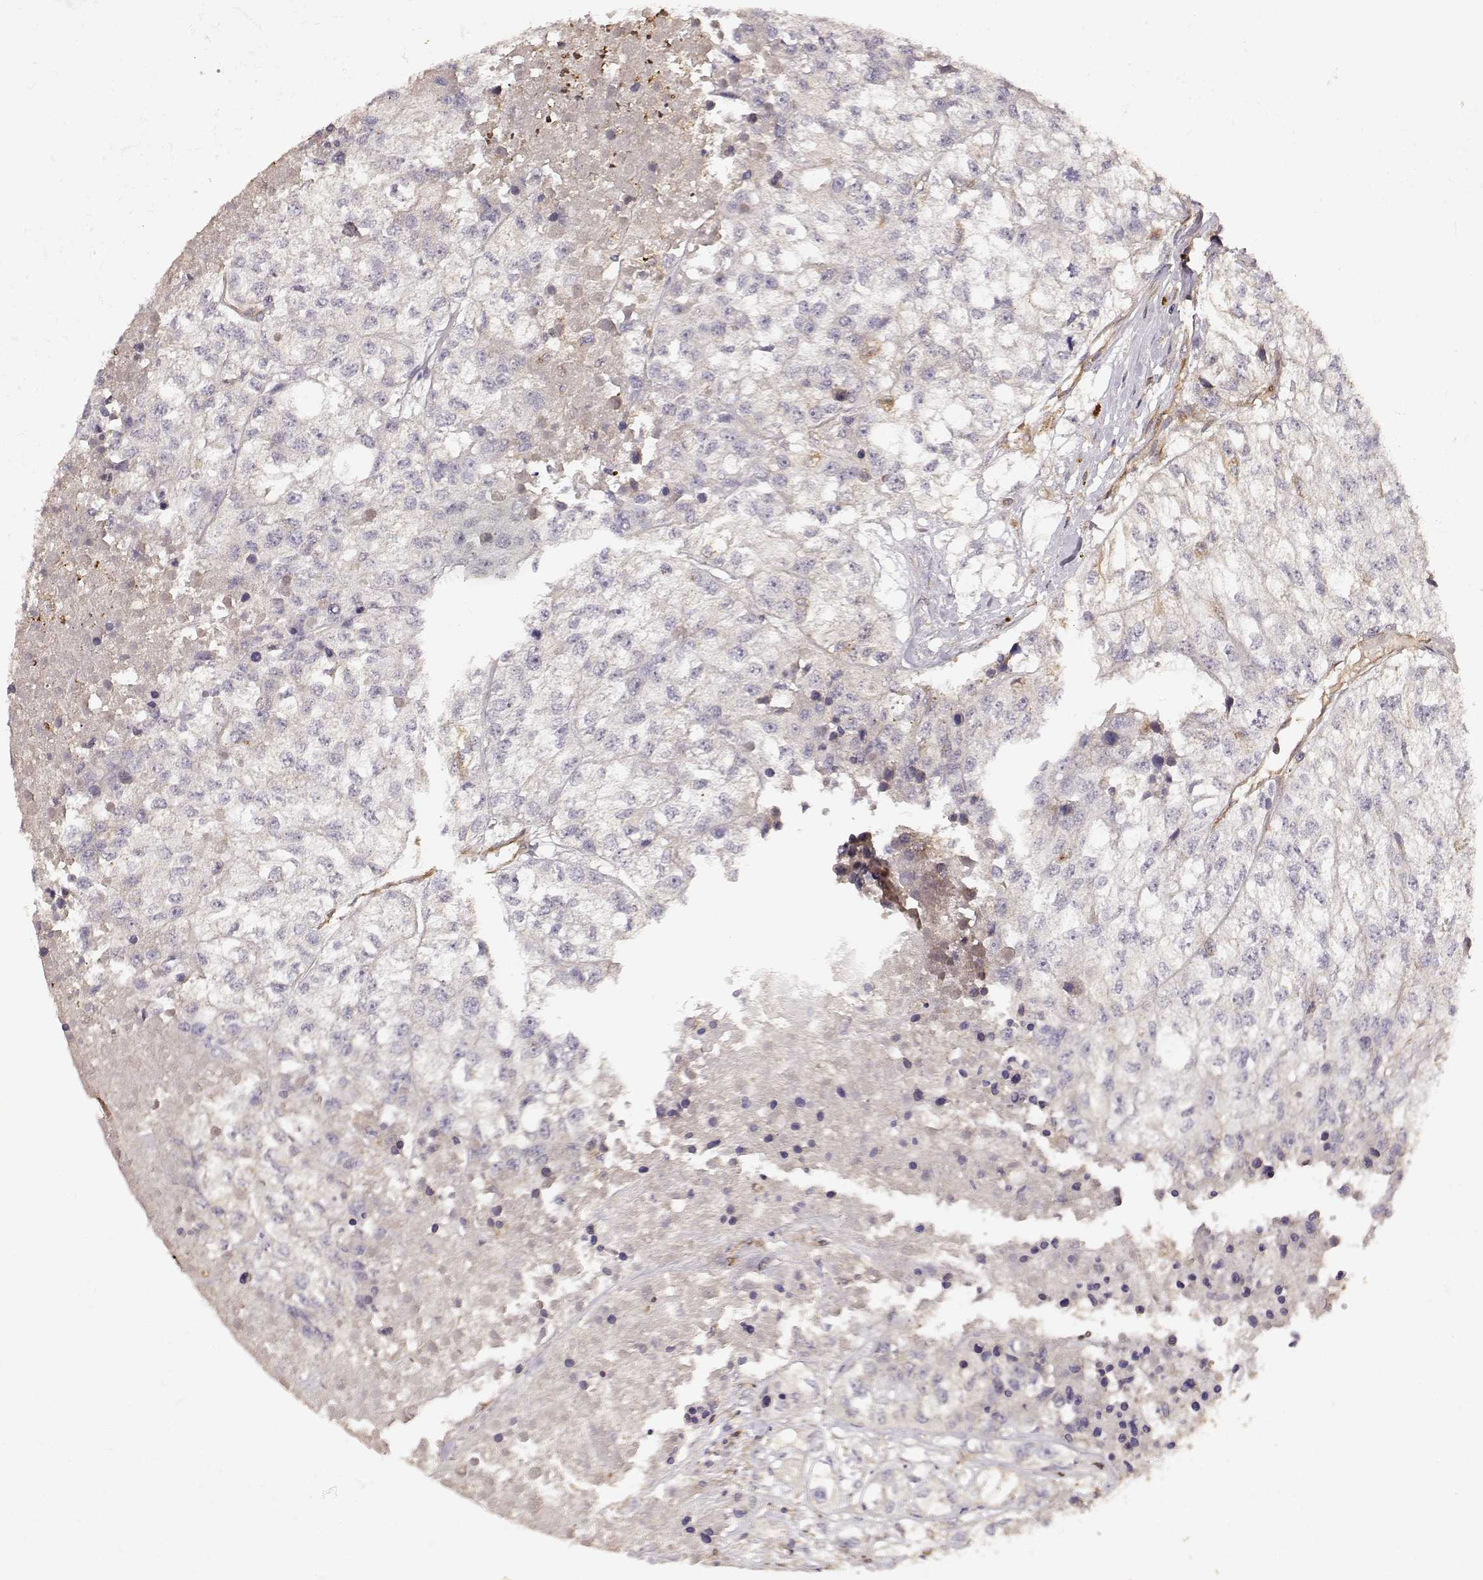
{"staining": {"intensity": "negative", "quantity": "none", "location": "none"}, "tissue": "renal cancer", "cell_type": "Tumor cells", "image_type": "cancer", "snomed": [{"axis": "morphology", "description": "Adenocarcinoma, NOS"}, {"axis": "topography", "description": "Kidney"}], "caption": "Human renal cancer (adenocarcinoma) stained for a protein using immunohistochemistry (IHC) exhibits no staining in tumor cells.", "gene": "ARHGEF2", "patient": {"sex": "male", "age": 56}}